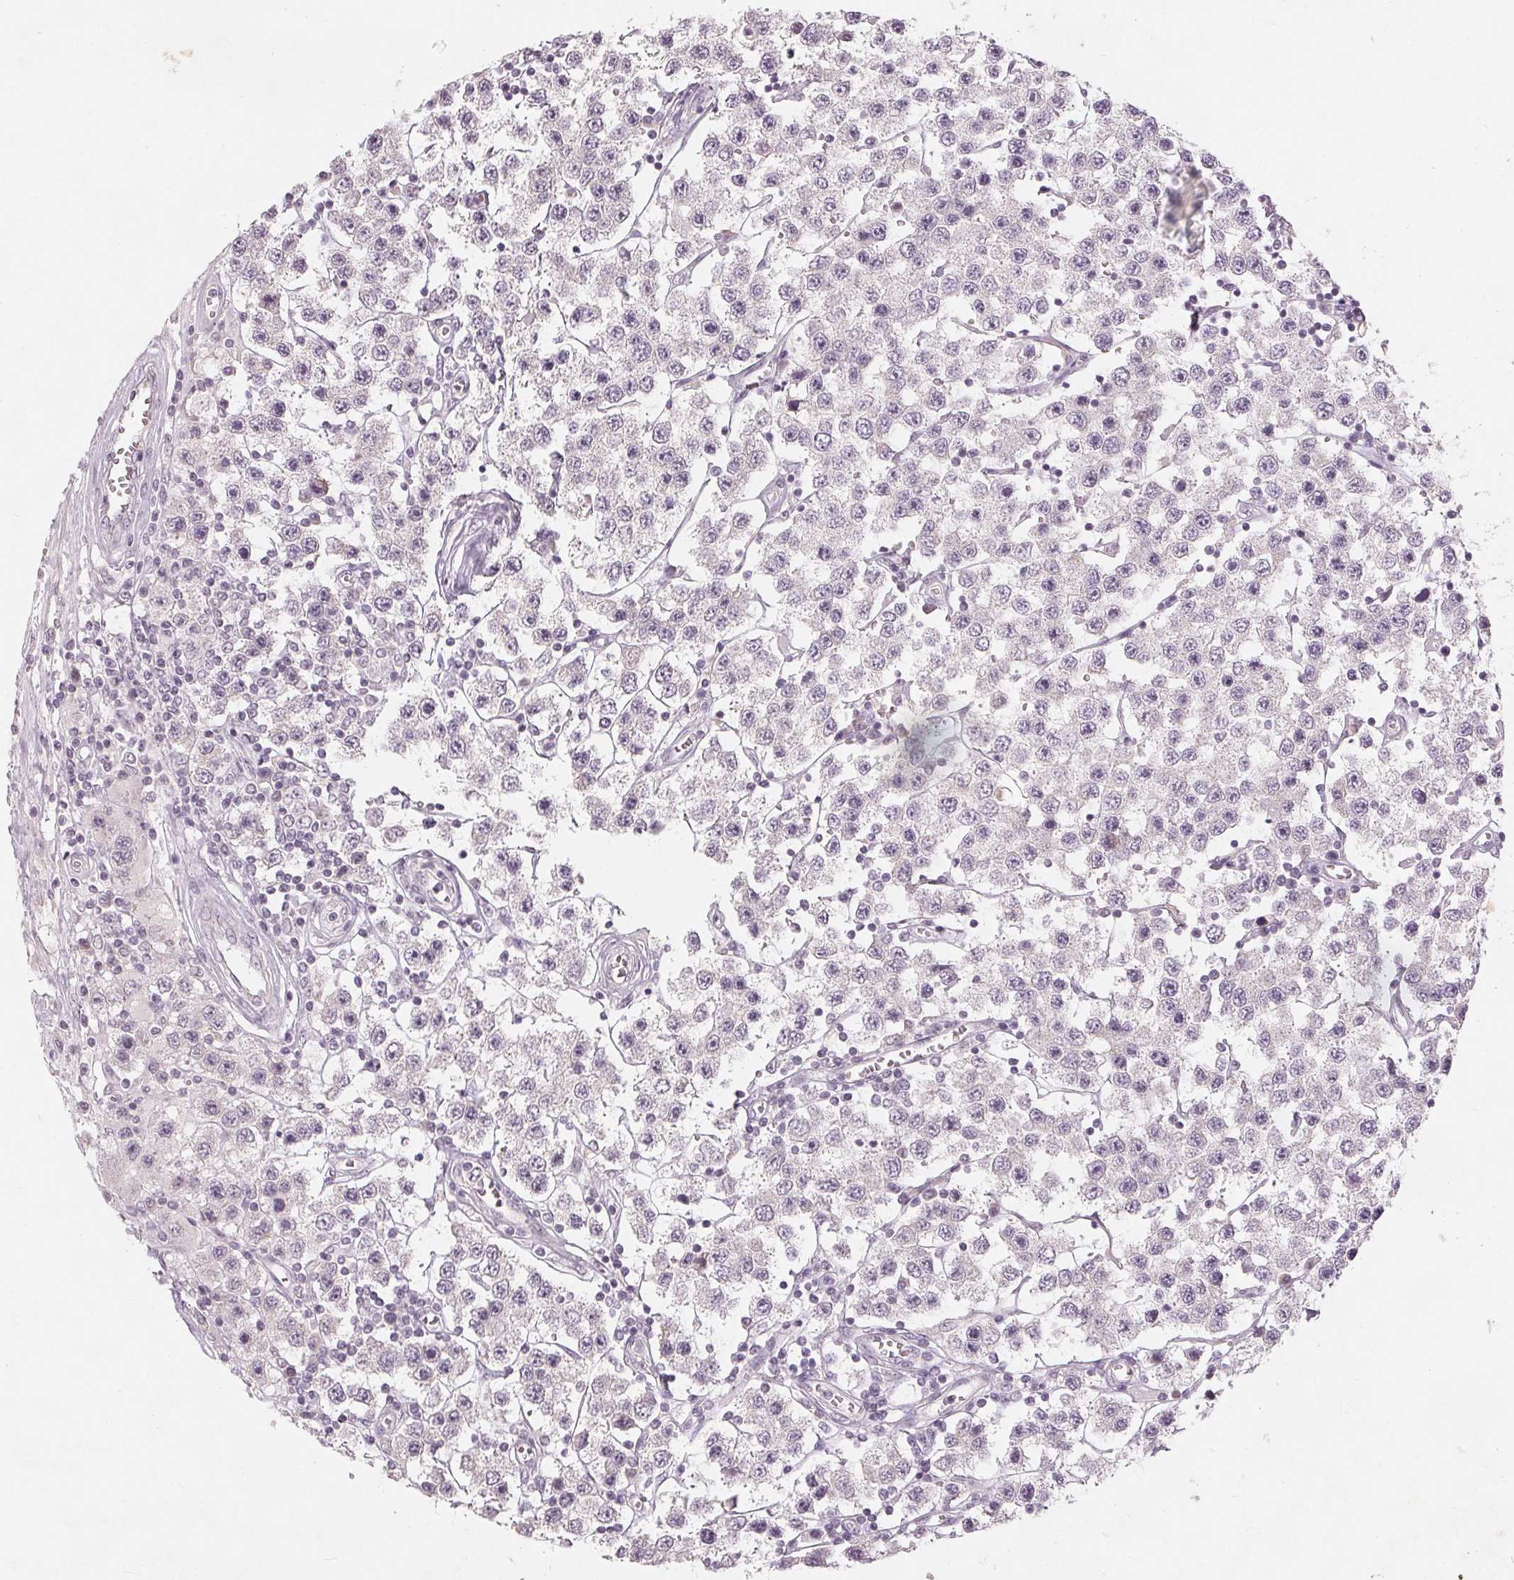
{"staining": {"intensity": "negative", "quantity": "none", "location": "none"}, "tissue": "testis cancer", "cell_type": "Tumor cells", "image_type": "cancer", "snomed": [{"axis": "morphology", "description": "Seminoma, NOS"}, {"axis": "topography", "description": "Testis"}], "caption": "DAB immunohistochemical staining of human testis cancer shows no significant staining in tumor cells.", "gene": "TRIM60", "patient": {"sex": "male", "age": 34}}